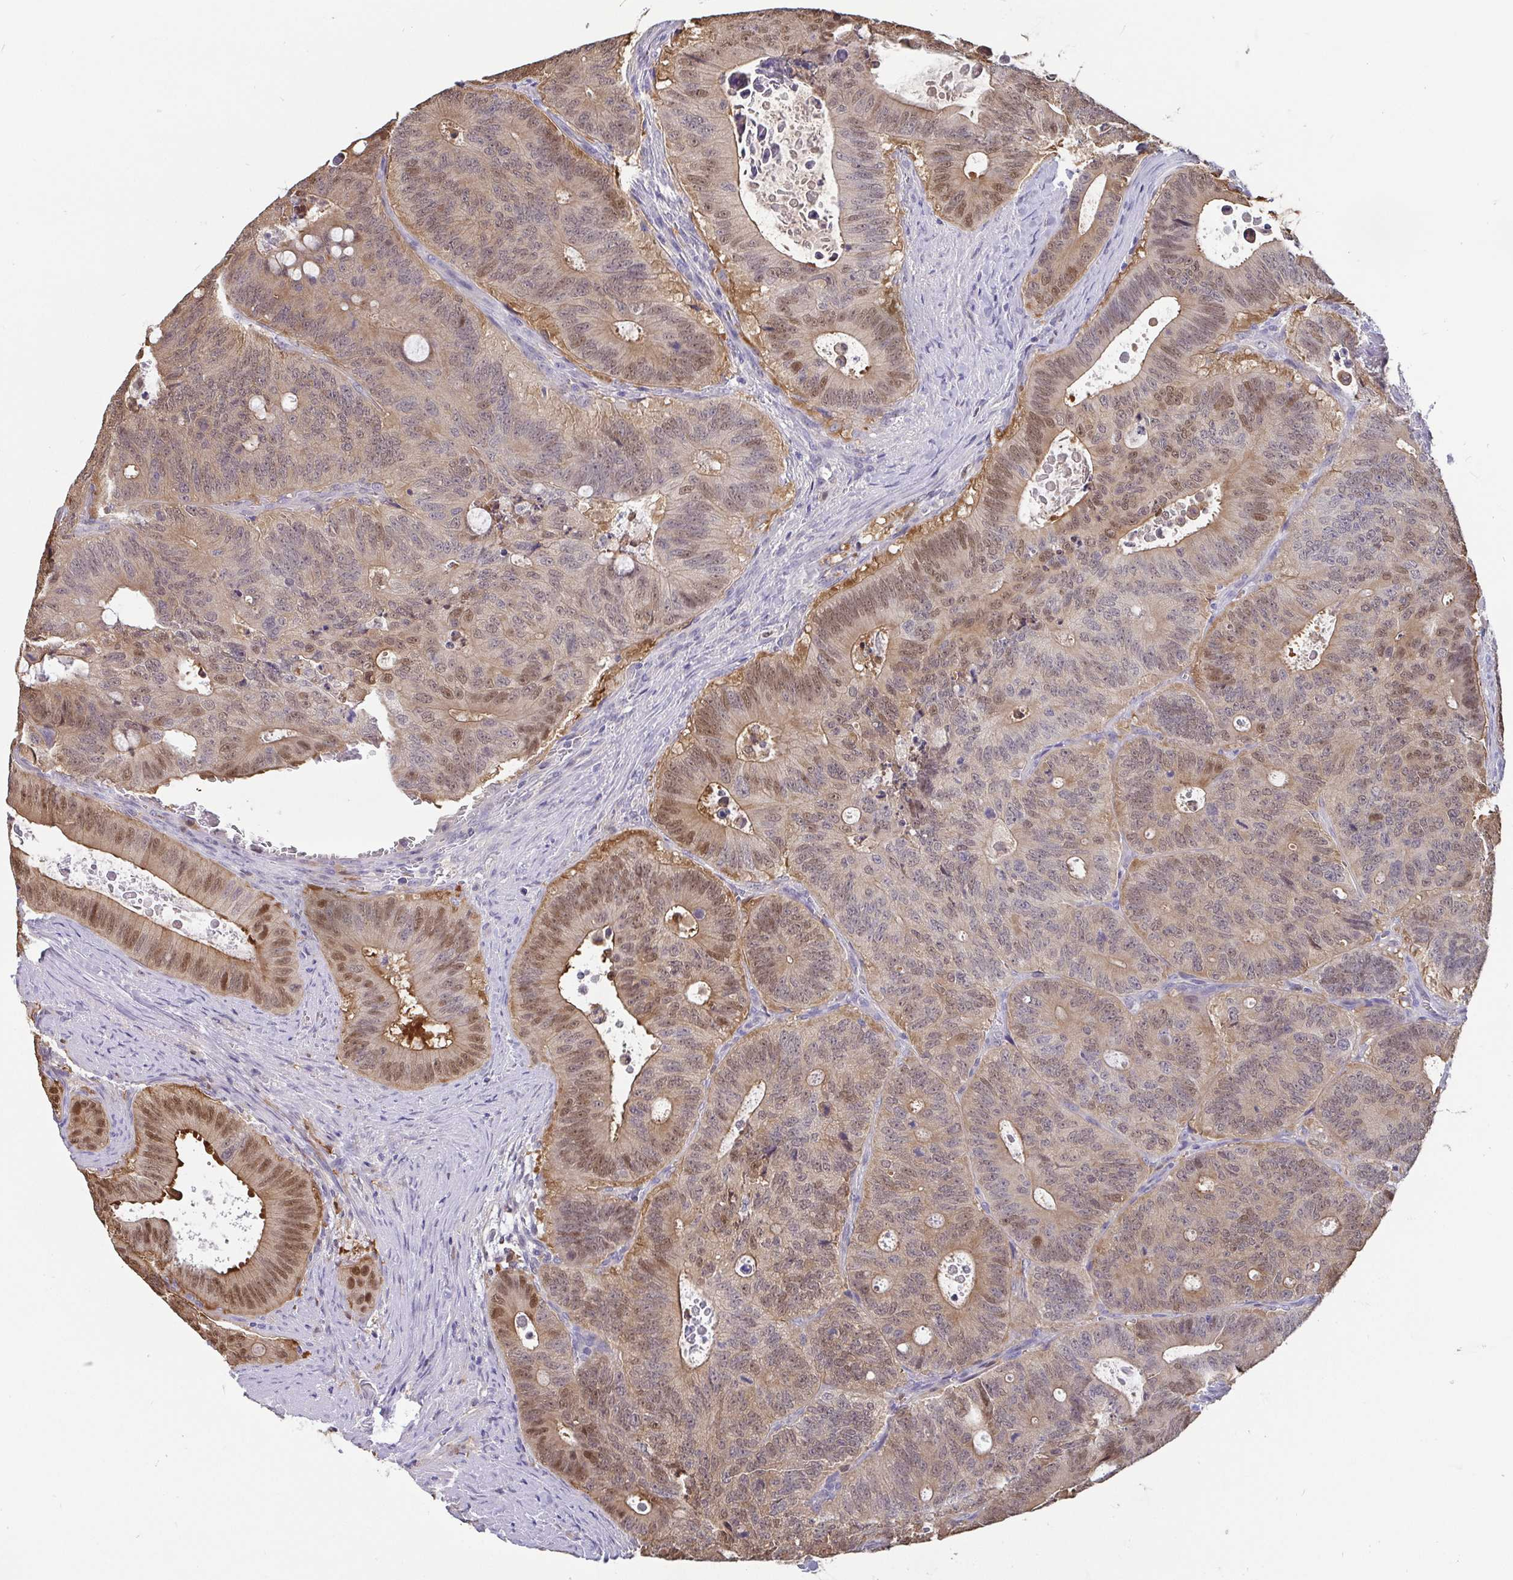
{"staining": {"intensity": "moderate", "quantity": "25%-75%", "location": "nuclear"}, "tissue": "colorectal cancer", "cell_type": "Tumor cells", "image_type": "cancer", "snomed": [{"axis": "morphology", "description": "Adenocarcinoma, NOS"}, {"axis": "topography", "description": "Colon"}], "caption": "This is a photomicrograph of immunohistochemistry staining of adenocarcinoma (colorectal), which shows moderate positivity in the nuclear of tumor cells.", "gene": "IDH1", "patient": {"sex": "male", "age": 62}}